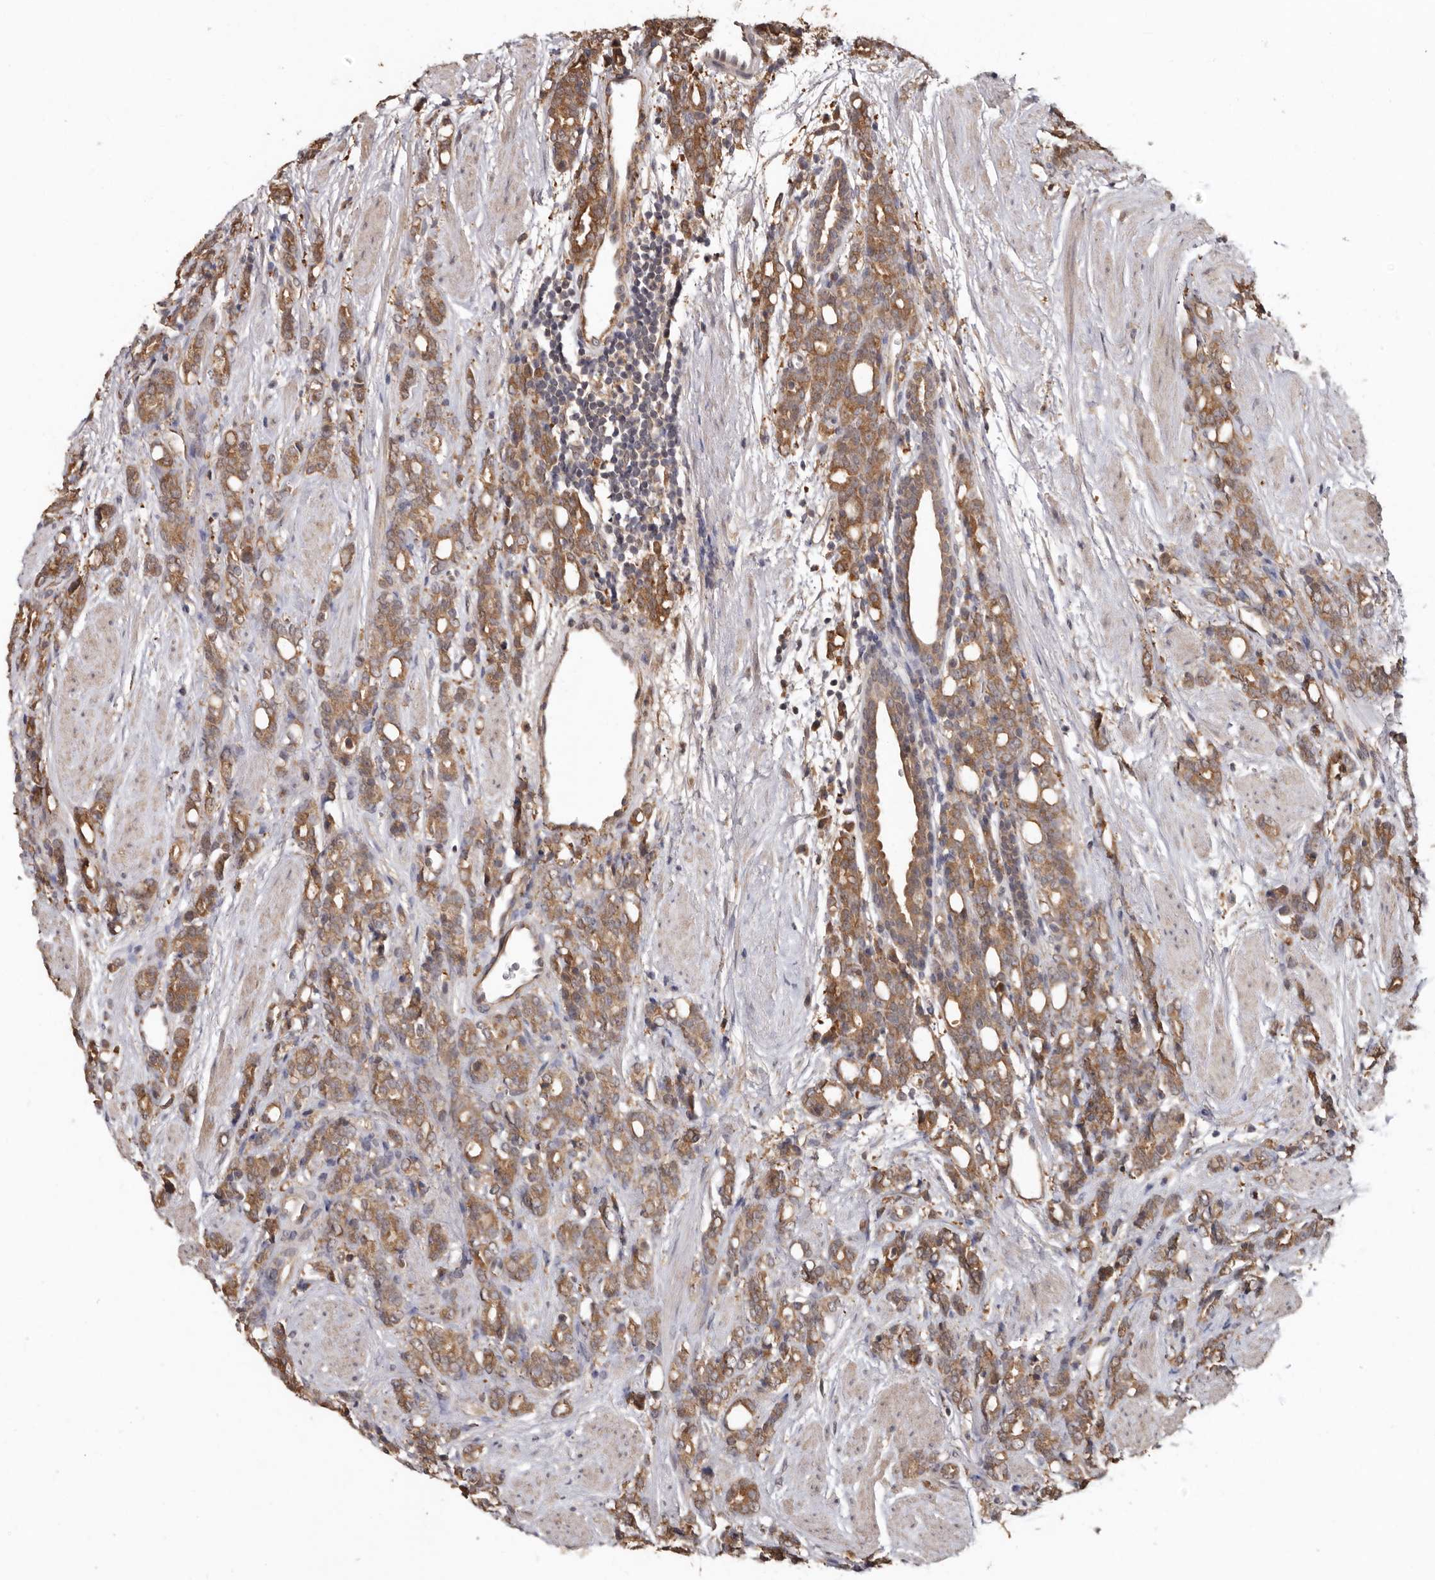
{"staining": {"intensity": "moderate", "quantity": ">75%", "location": "cytoplasmic/membranous"}, "tissue": "prostate cancer", "cell_type": "Tumor cells", "image_type": "cancer", "snomed": [{"axis": "morphology", "description": "Adenocarcinoma, High grade"}, {"axis": "topography", "description": "Prostate"}], "caption": "This histopathology image reveals prostate cancer stained with IHC to label a protein in brown. The cytoplasmic/membranous of tumor cells show moderate positivity for the protein. Nuclei are counter-stained blue.", "gene": "RSPO2", "patient": {"sex": "male", "age": 62}}